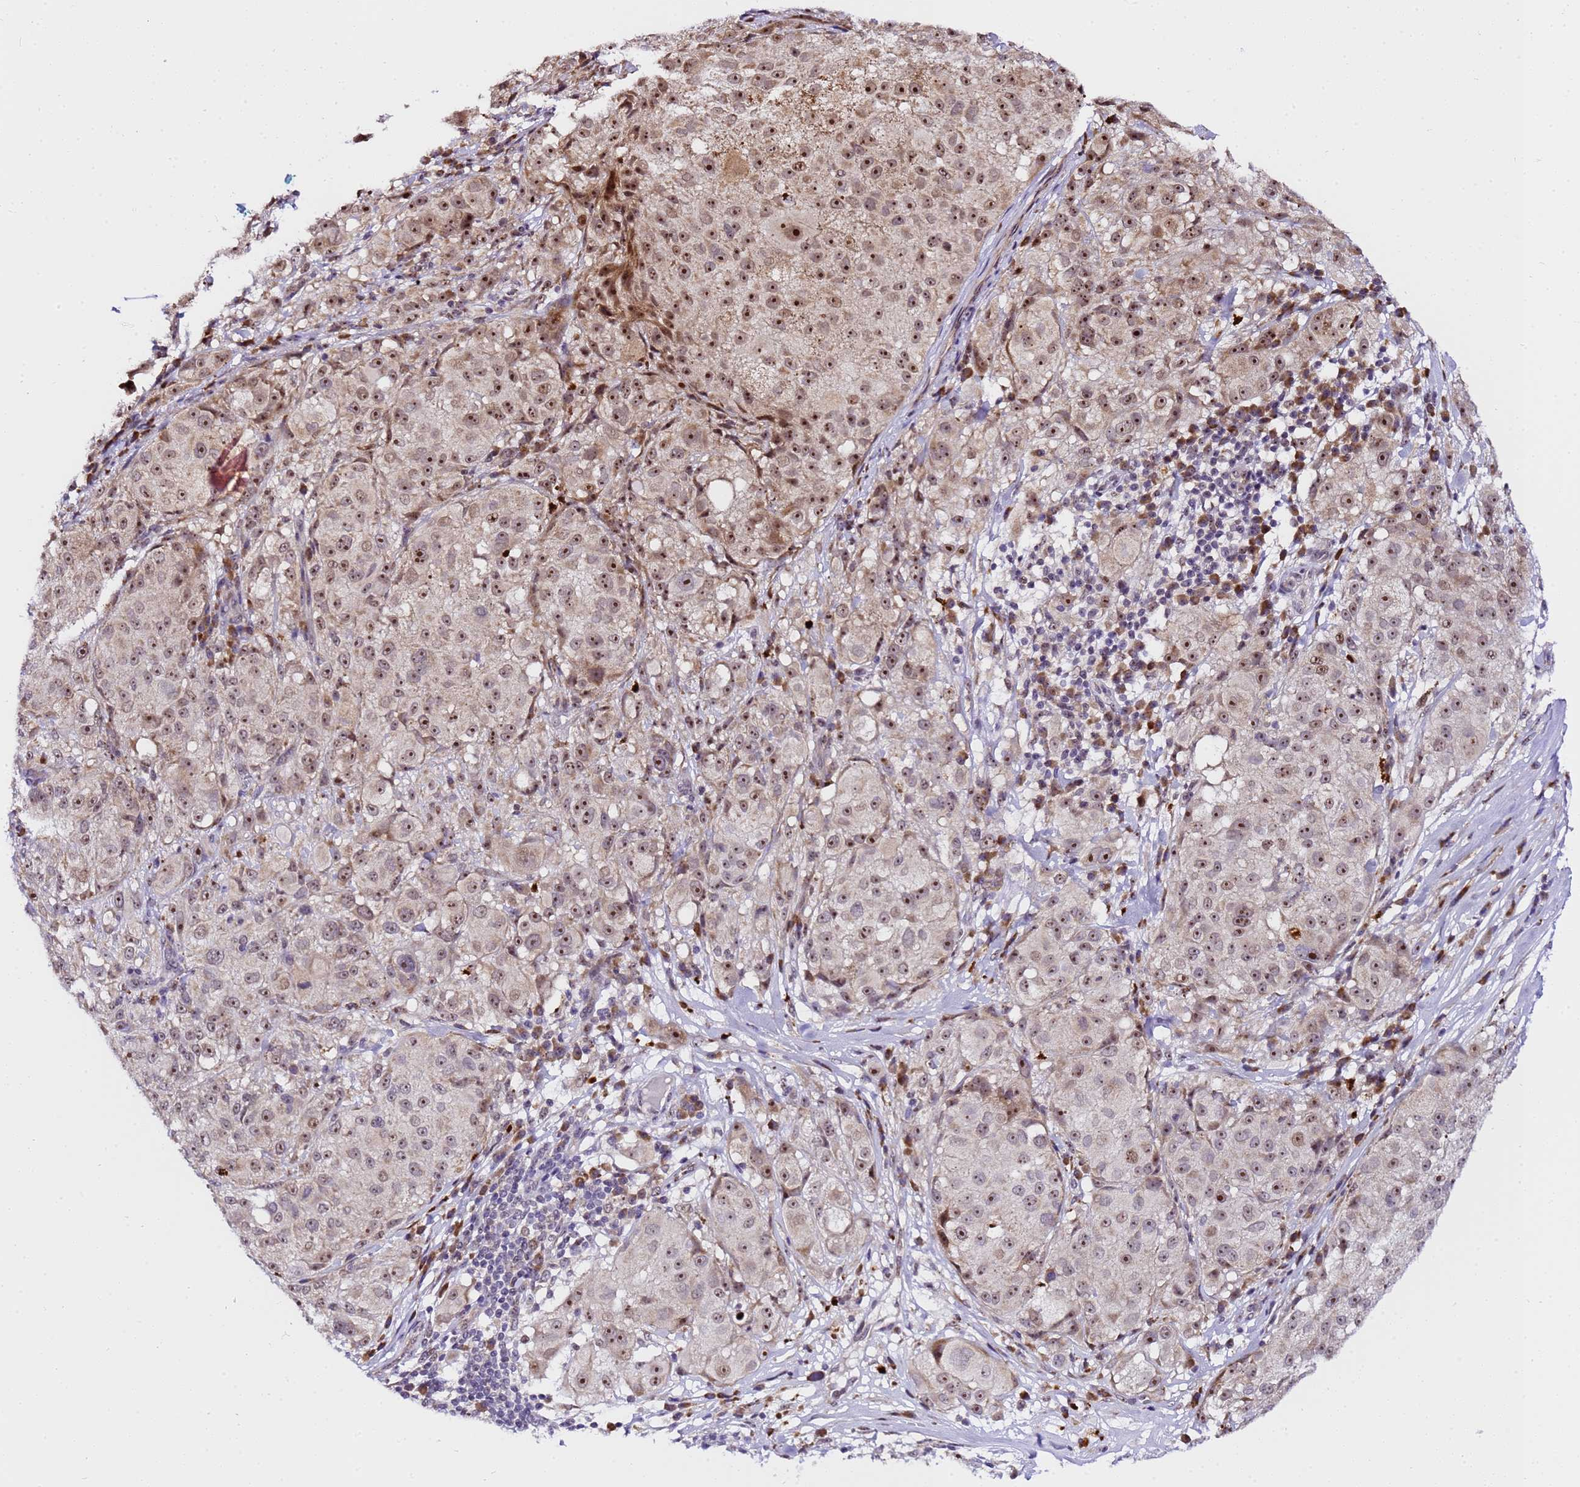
{"staining": {"intensity": "moderate", "quantity": ">75%", "location": "nuclear"}, "tissue": "melanoma", "cell_type": "Tumor cells", "image_type": "cancer", "snomed": [{"axis": "morphology", "description": "Necrosis, NOS"}, {"axis": "morphology", "description": "Malignant melanoma, NOS"}, {"axis": "topography", "description": "Skin"}], "caption": "Protein staining of malignant melanoma tissue shows moderate nuclear staining in about >75% of tumor cells. Nuclei are stained in blue.", "gene": "SLX4IP", "patient": {"sex": "female", "age": 87}}